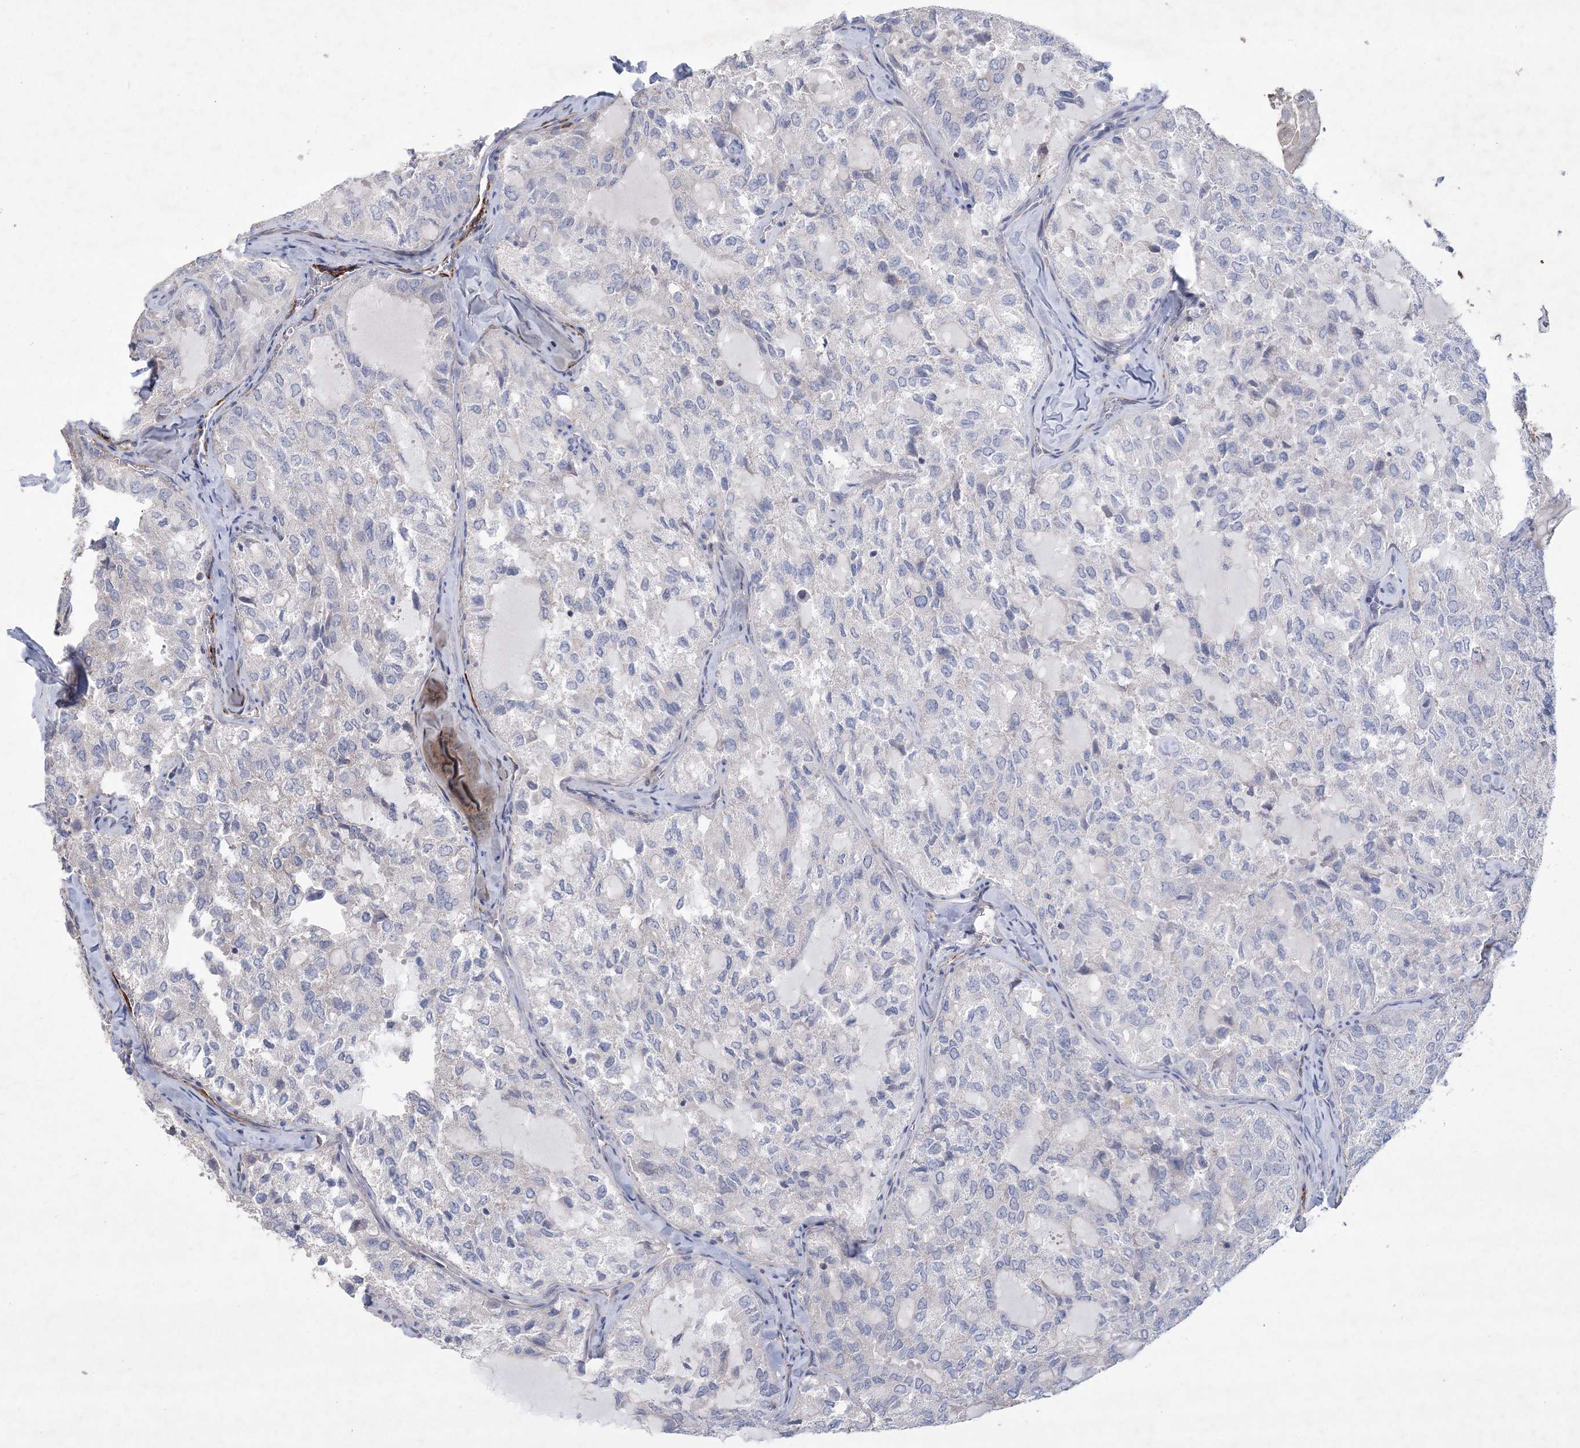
{"staining": {"intensity": "negative", "quantity": "none", "location": "none"}, "tissue": "thyroid cancer", "cell_type": "Tumor cells", "image_type": "cancer", "snomed": [{"axis": "morphology", "description": "Follicular adenoma carcinoma, NOS"}, {"axis": "topography", "description": "Thyroid gland"}], "caption": "DAB immunohistochemical staining of human follicular adenoma carcinoma (thyroid) shows no significant expression in tumor cells. (Stains: DAB immunohistochemistry (IHC) with hematoxylin counter stain, Microscopy: brightfield microscopy at high magnification).", "gene": "ARSJ", "patient": {"sex": "male", "age": 75}}